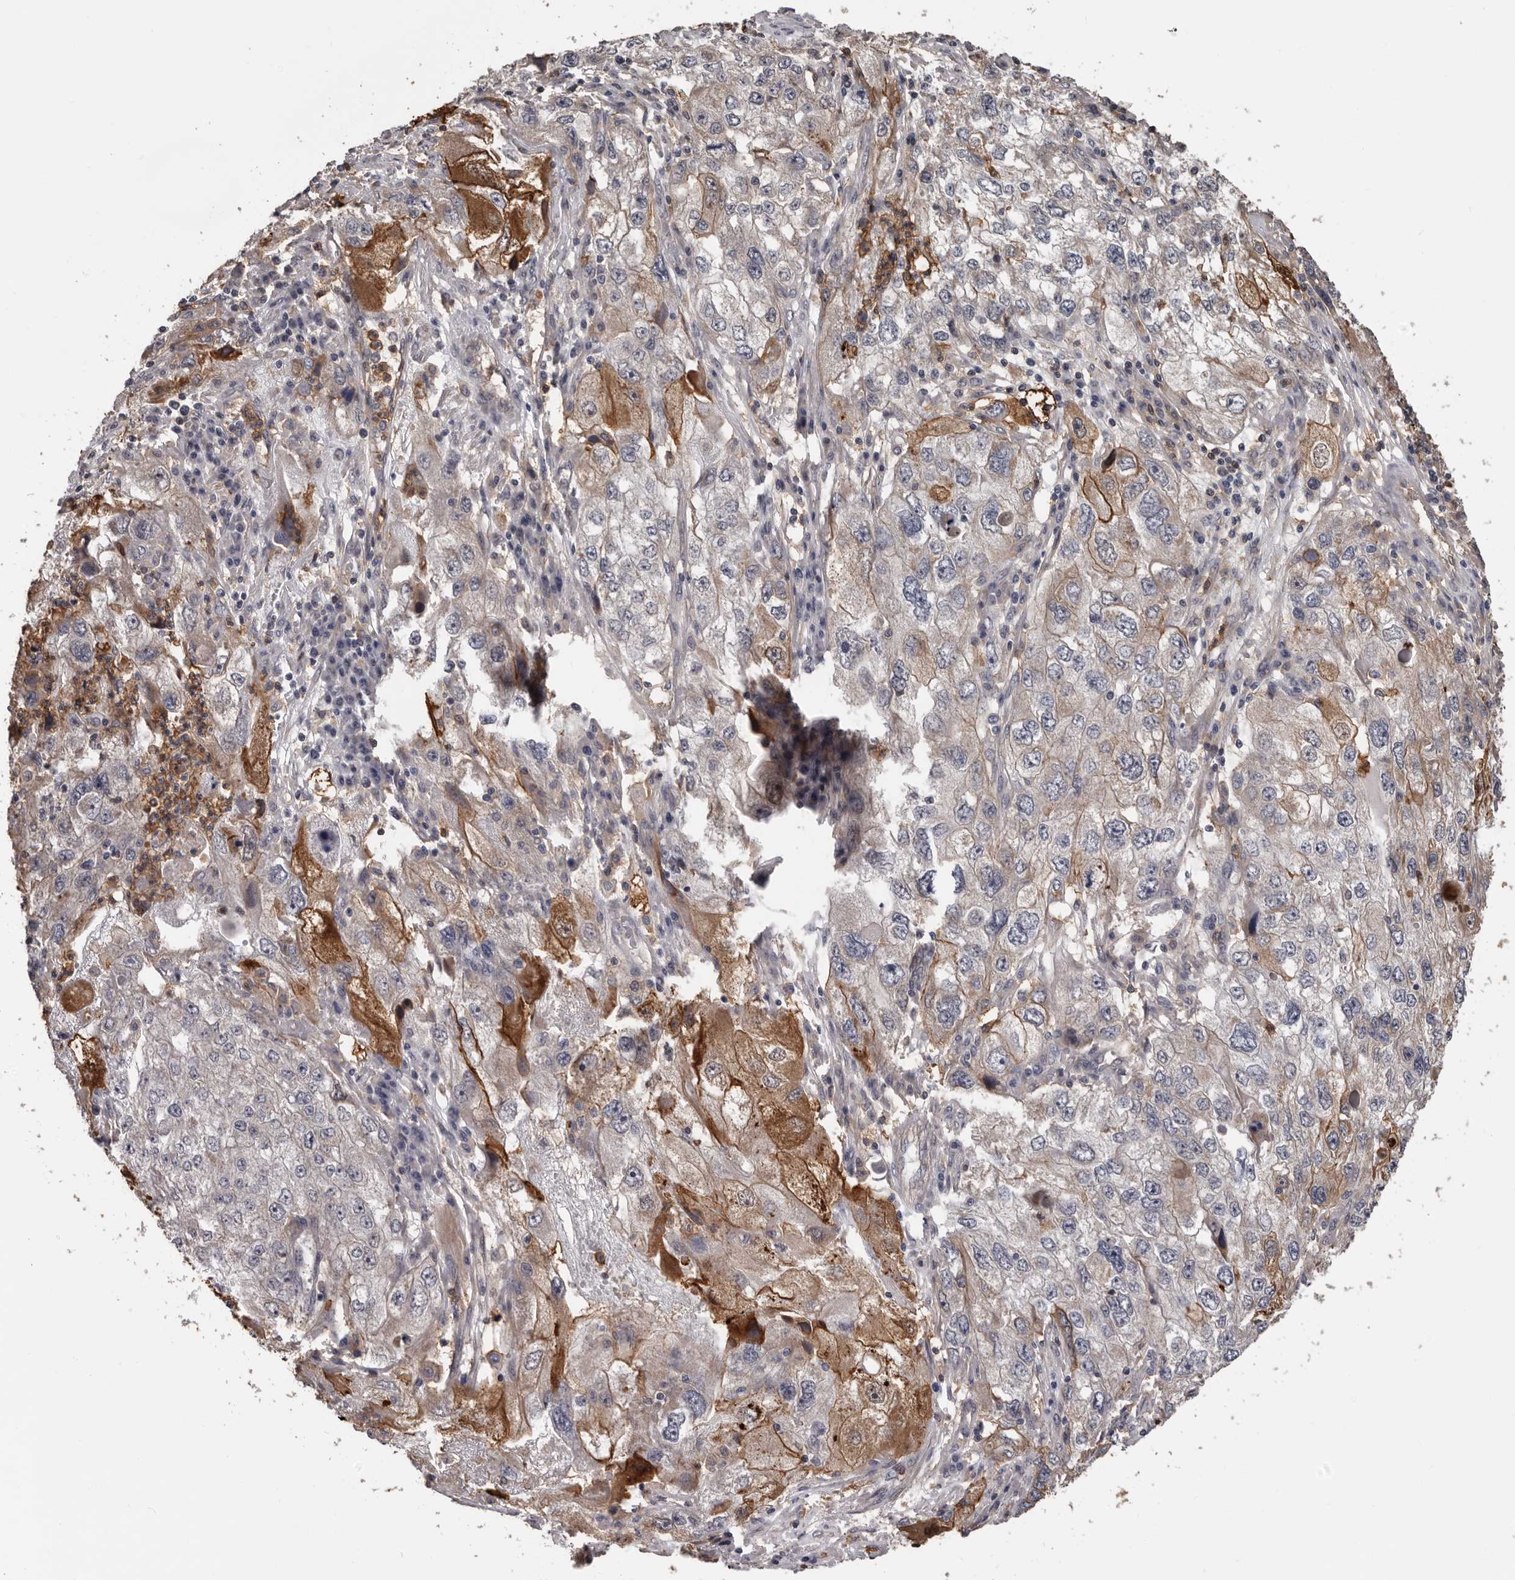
{"staining": {"intensity": "moderate", "quantity": "<25%", "location": "cytoplasmic/membranous"}, "tissue": "endometrial cancer", "cell_type": "Tumor cells", "image_type": "cancer", "snomed": [{"axis": "morphology", "description": "Adenocarcinoma, NOS"}, {"axis": "topography", "description": "Endometrium"}], "caption": "Moderate cytoplasmic/membranous staining is seen in approximately <25% of tumor cells in endometrial adenocarcinoma.", "gene": "PRR12", "patient": {"sex": "female", "age": 49}}